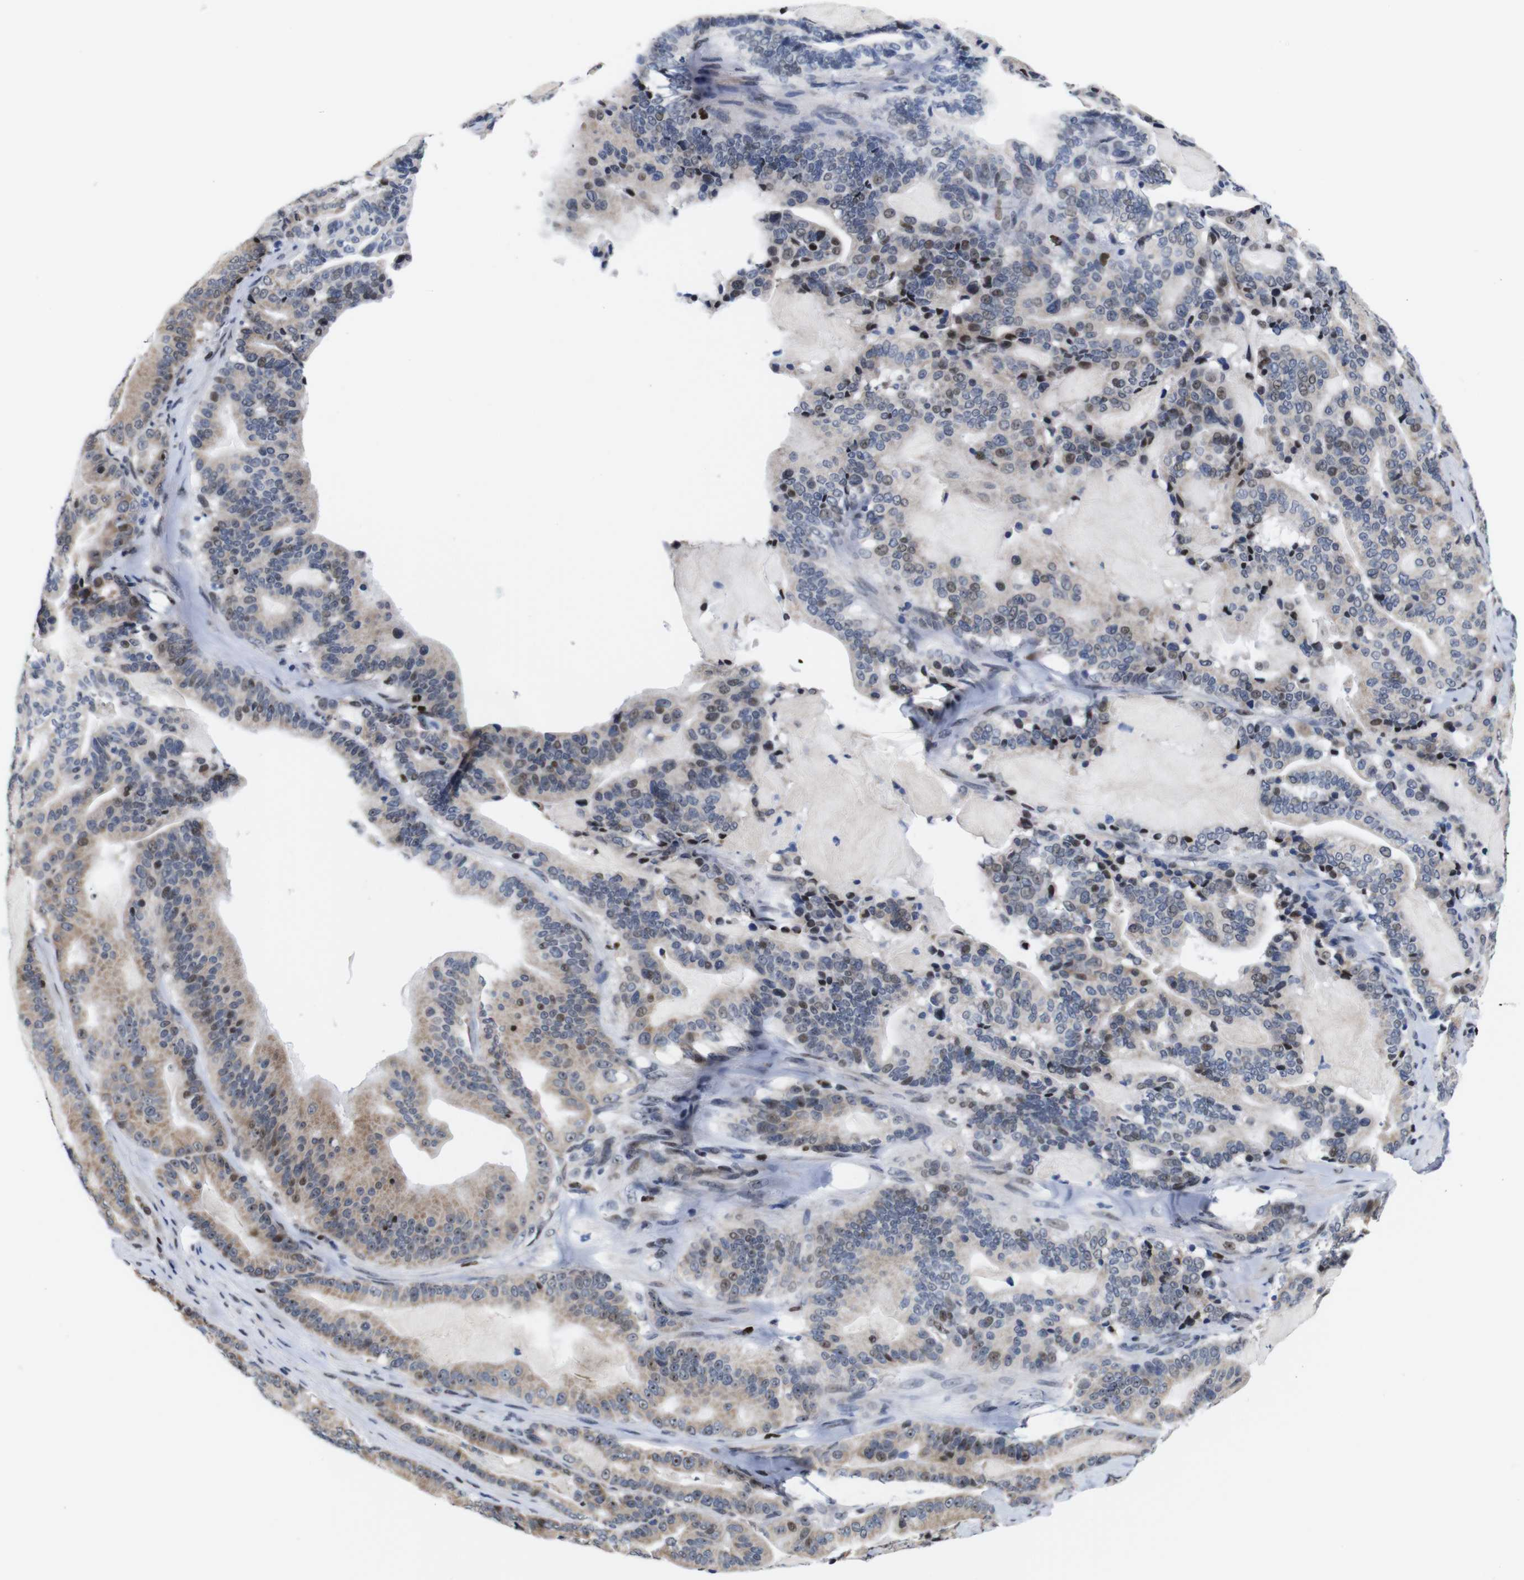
{"staining": {"intensity": "moderate", "quantity": "25%-75%", "location": "cytoplasmic/membranous,nuclear"}, "tissue": "pancreatic cancer", "cell_type": "Tumor cells", "image_type": "cancer", "snomed": [{"axis": "morphology", "description": "Adenocarcinoma, NOS"}, {"axis": "topography", "description": "Pancreas"}], "caption": "Adenocarcinoma (pancreatic) stained with DAB (3,3'-diaminobenzidine) immunohistochemistry displays medium levels of moderate cytoplasmic/membranous and nuclear expression in about 25%-75% of tumor cells. The protein of interest is stained brown, and the nuclei are stained in blue (DAB IHC with brightfield microscopy, high magnification).", "gene": "GATA6", "patient": {"sex": "male", "age": 63}}